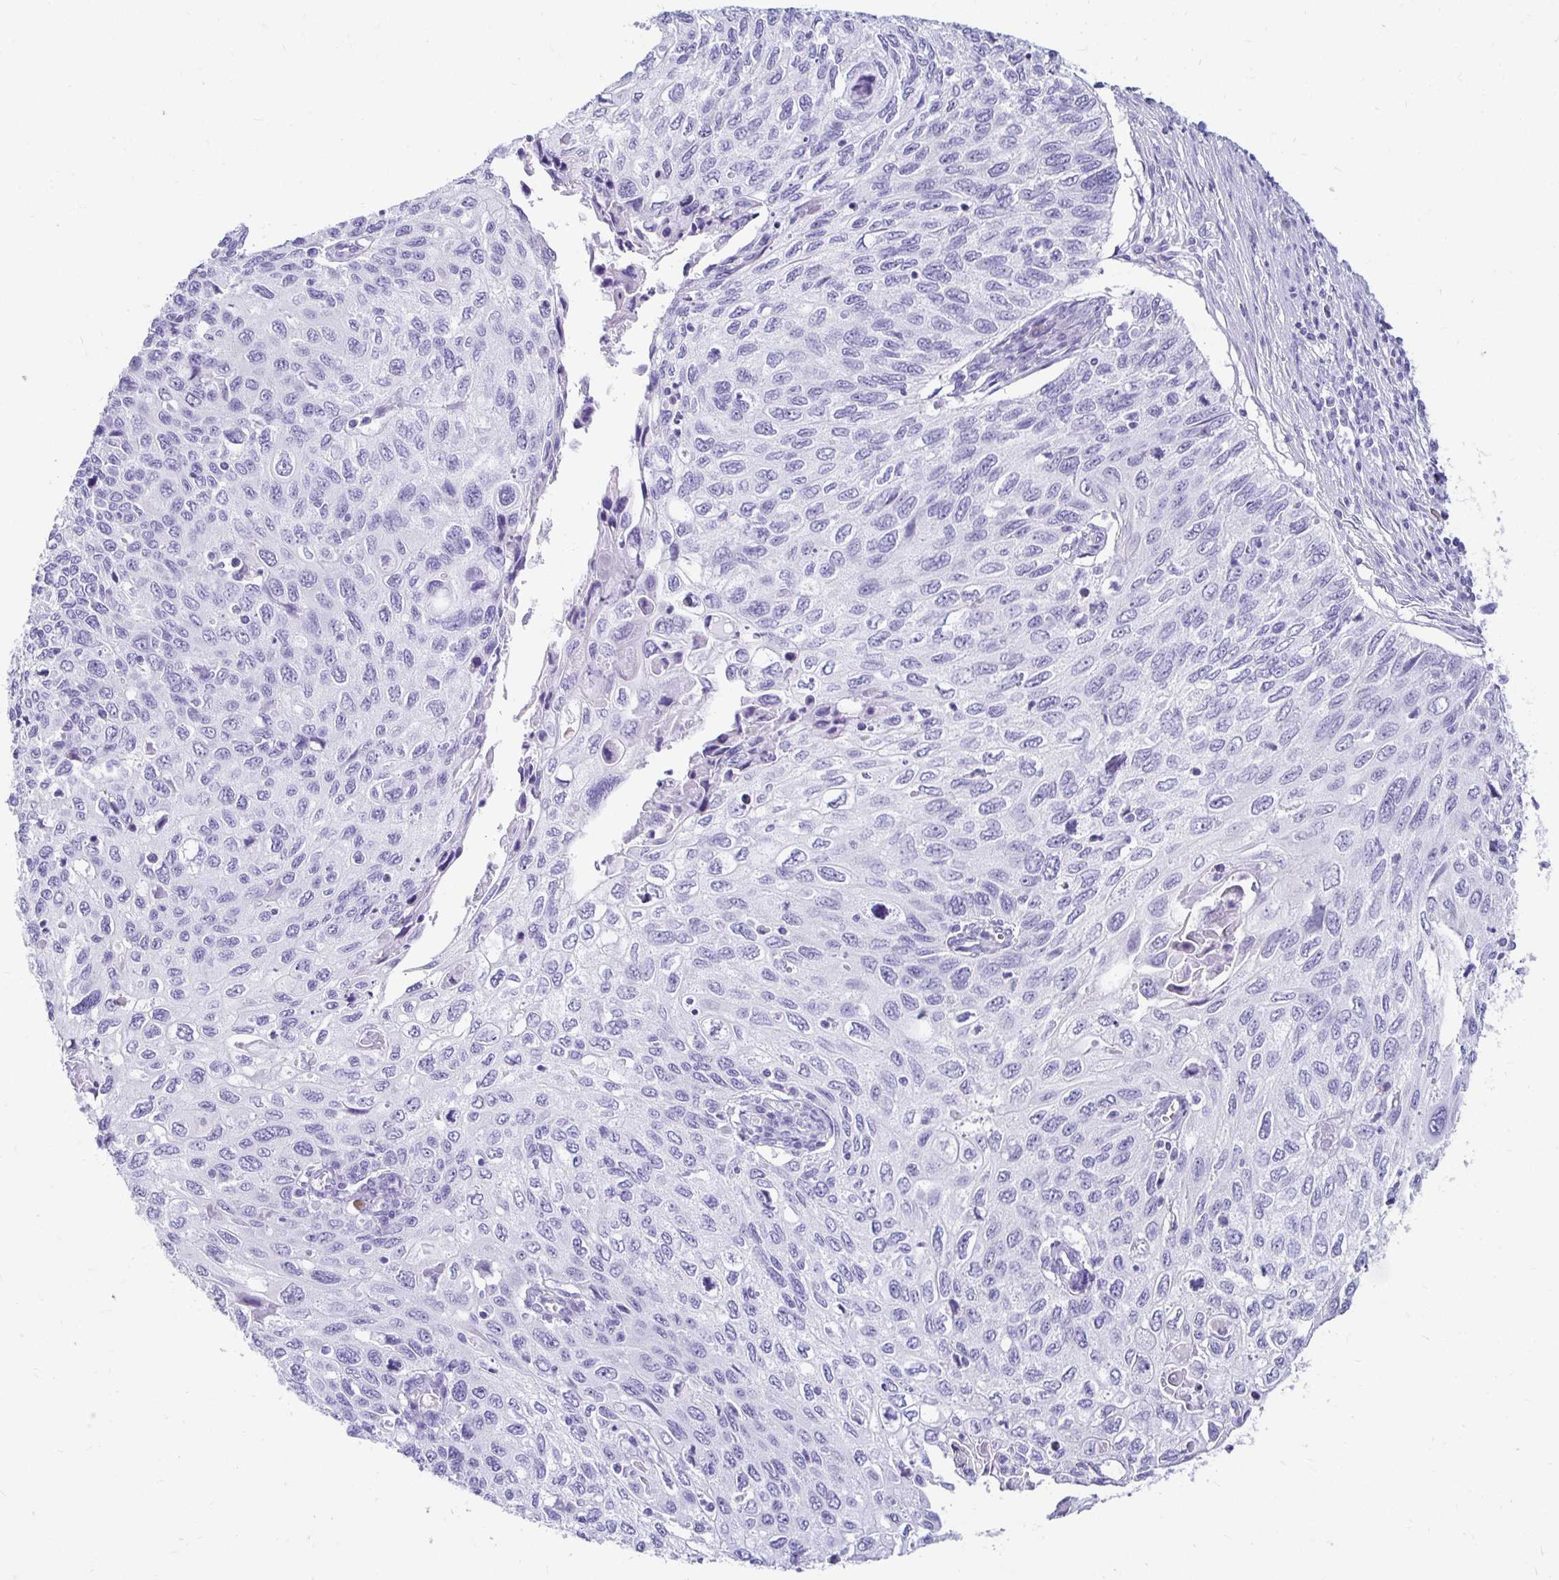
{"staining": {"intensity": "negative", "quantity": "none", "location": "none"}, "tissue": "cervical cancer", "cell_type": "Tumor cells", "image_type": "cancer", "snomed": [{"axis": "morphology", "description": "Squamous cell carcinoma, NOS"}, {"axis": "topography", "description": "Cervix"}], "caption": "Tumor cells show no significant expression in cervical cancer.", "gene": "CST6", "patient": {"sex": "female", "age": 70}}